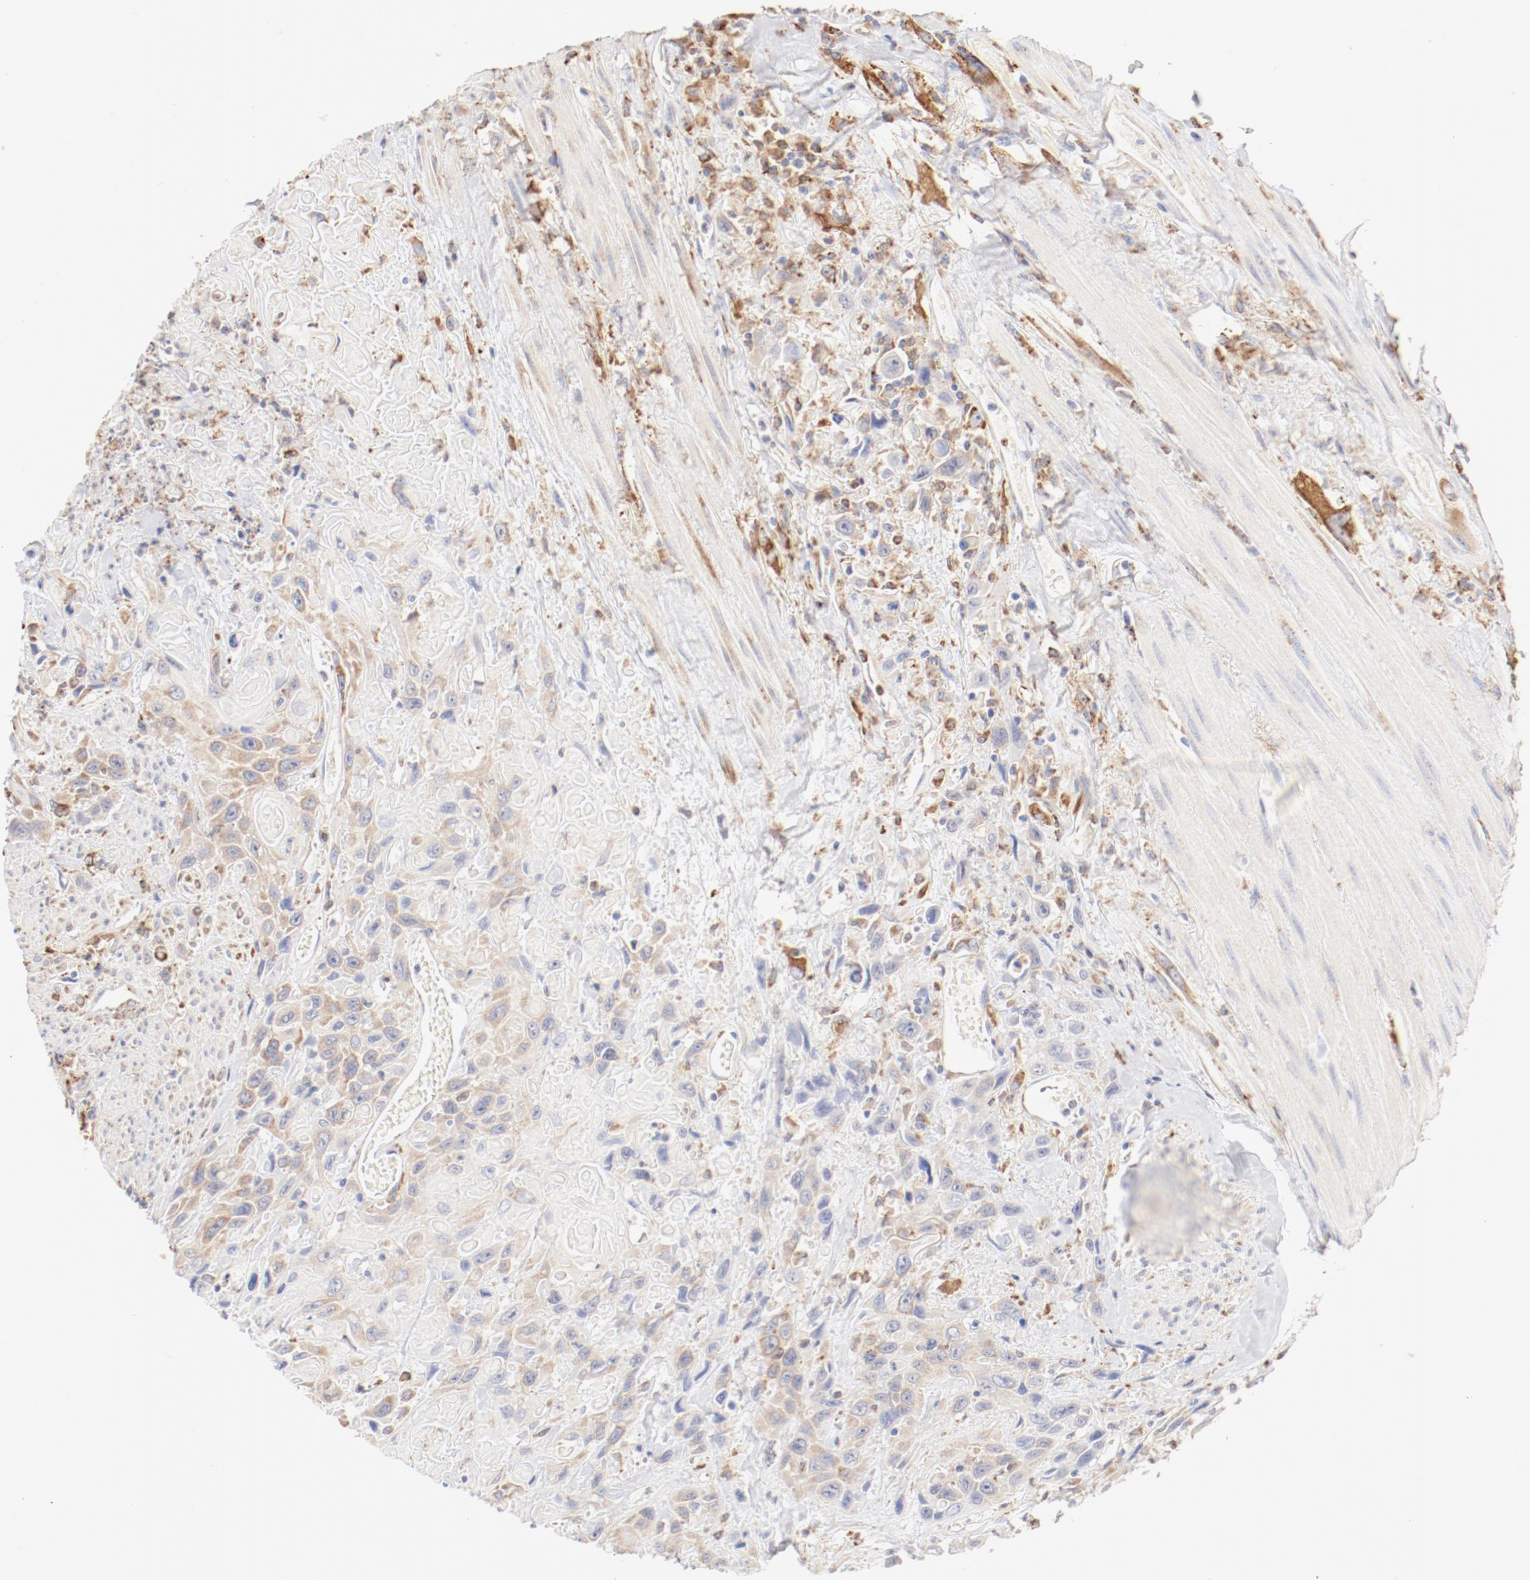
{"staining": {"intensity": "weak", "quantity": "25%-75%", "location": "cytoplasmic/membranous"}, "tissue": "urothelial cancer", "cell_type": "Tumor cells", "image_type": "cancer", "snomed": [{"axis": "morphology", "description": "Urothelial carcinoma, High grade"}, {"axis": "topography", "description": "Urinary bladder"}], "caption": "This is a micrograph of immunohistochemistry (IHC) staining of urothelial cancer, which shows weak positivity in the cytoplasmic/membranous of tumor cells.", "gene": "CTSH", "patient": {"sex": "female", "age": 84}}